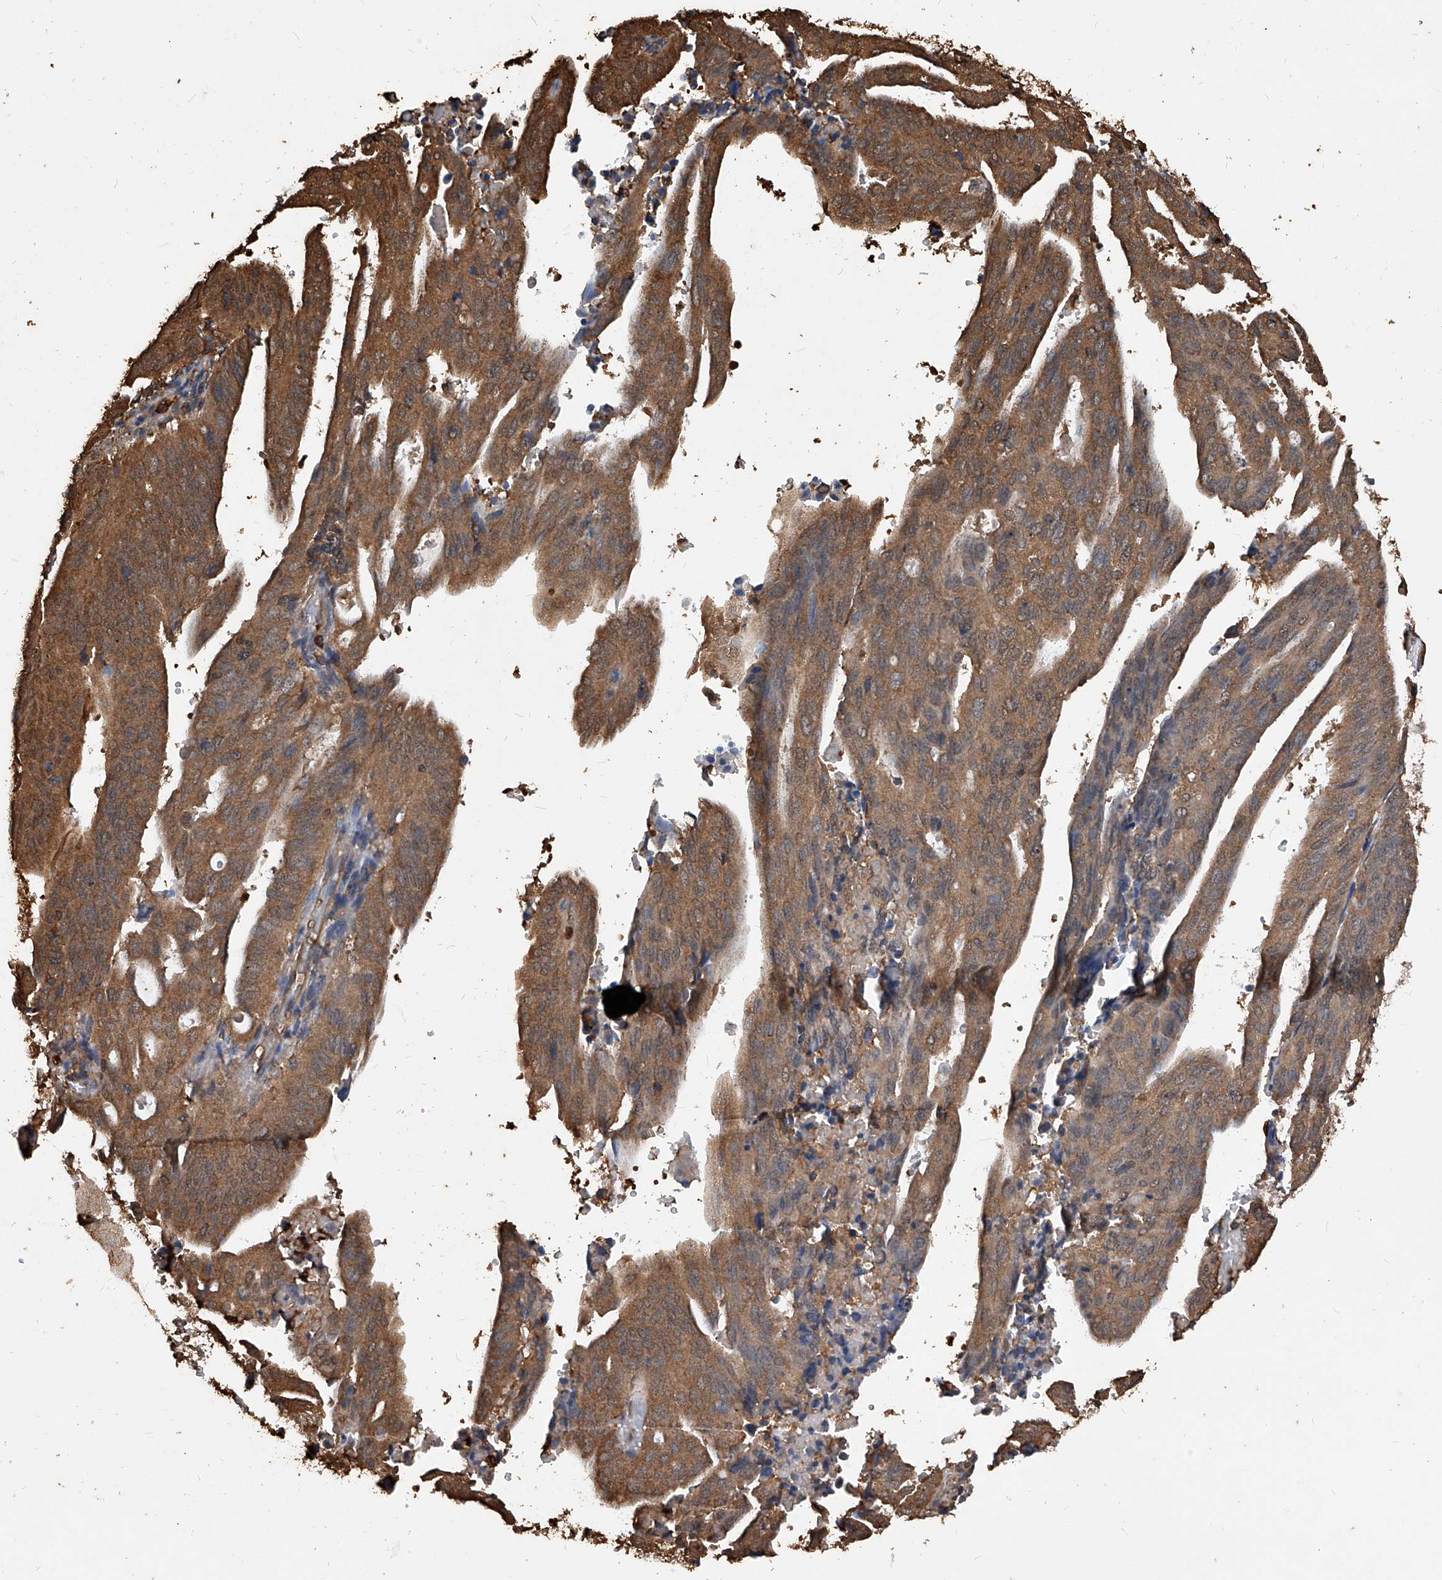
{"staining": {"intensity": "moderate", "quantity": ">75%", "location": "cytoplasmic/membranous"}, "tissue": "endometrial cancer", "cell_type": "Tumor cells", "image_type": "cancer", "snomed": [{"axis": "morphology", "description": "Adenocarcinoma, NOS"}, {"axis": "topography", "description": "Uterus"}], "caption": "An IHC photomicrograph of neoplastic tissue is shown. Protein staining in brown labels moderate cytoplasmic/membranous positivity in endometrial cancer within tumor cells. Immunohistochemistry (ihc) stains the protein in brown and the nuclei are stained blue.", "gene": "UCP2", "patient": {"sex": "female", "age": 77}}